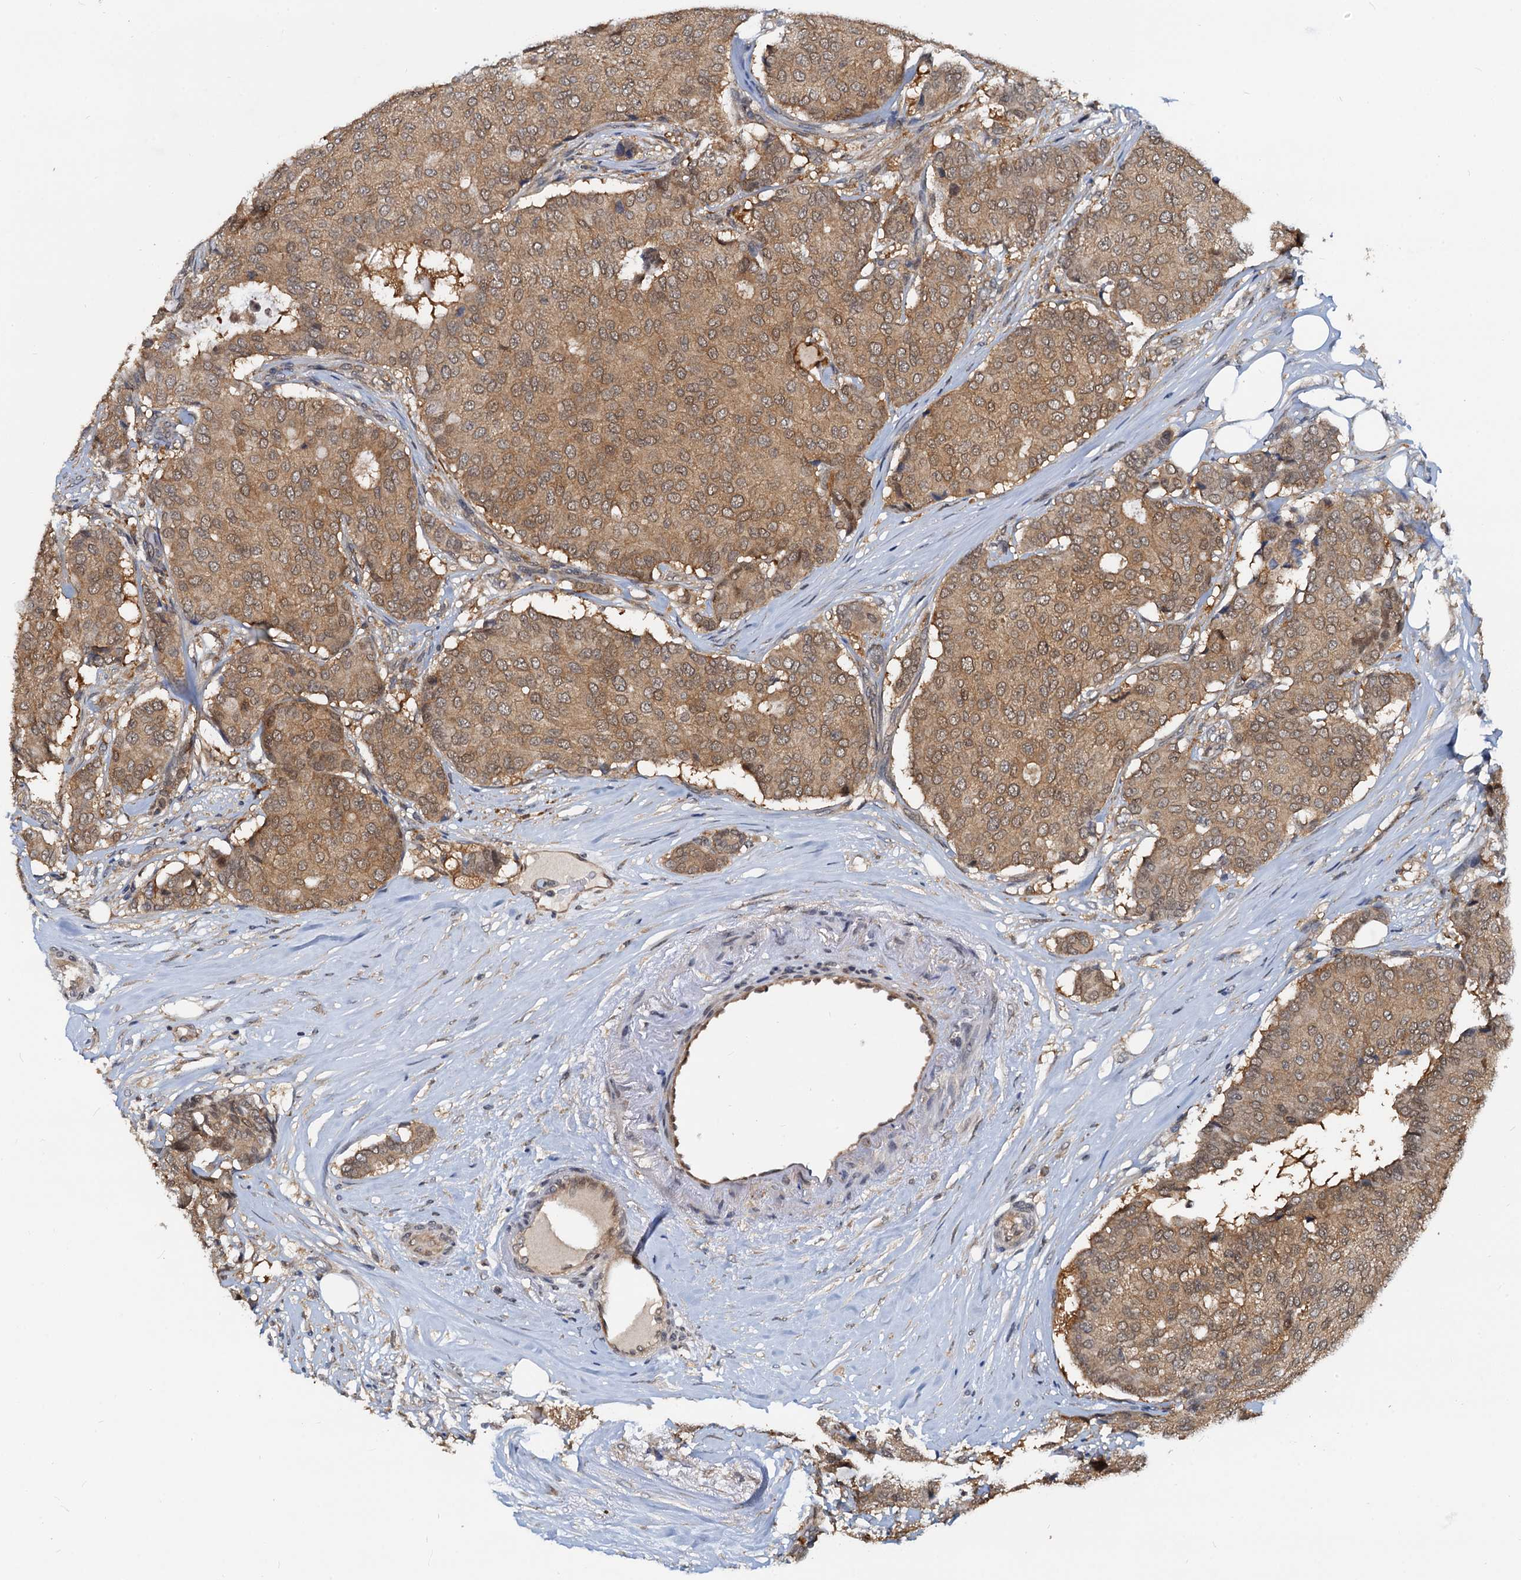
{"staining": {"intensity": "moderate", "quantity": ">75%", "location": "cytoplasmic/membranous,nuclear"}, "tissue": "breast cancer", "cell_type": "Tumor cells", "image_type": "cancer", "snomed": [{"axis": "morphology", "description": "Duct carcinoma"}, {"axis": "topography", "description": "Breast"}], "caption": "Tumor cells show medium levels of moderate cytoplasmic/membranous and nuclear expression in approximately >75% of cells in human infiltrating ductal carcinoma (breast).", "gene": "PTGES3", "patient": {"sex": "female", "age": 75}}